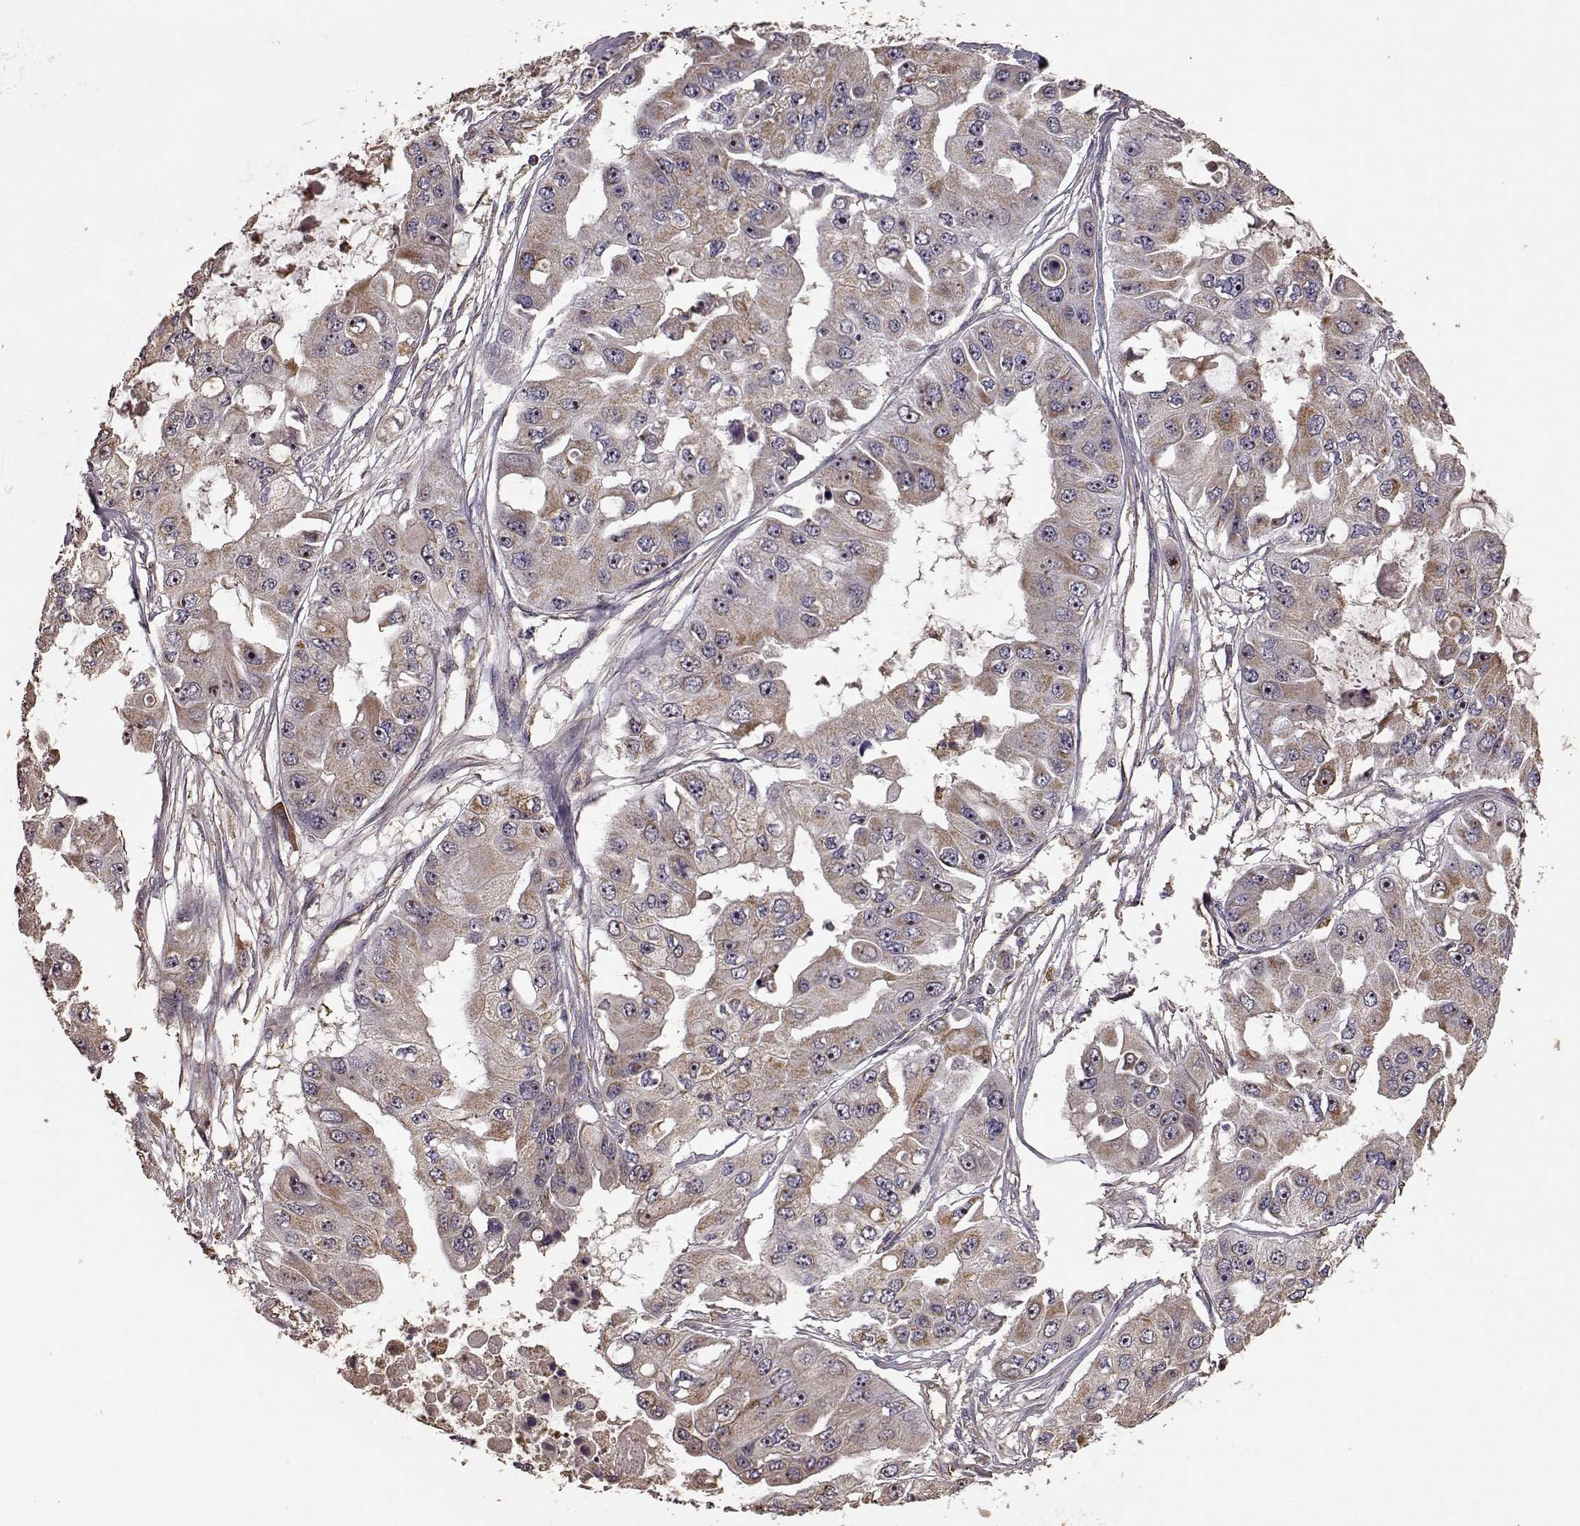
{"staining": {"intensity": "weak", "quantity": "25%-75%", "location": "cytoplasmic/membranous"}, "tissue": "ovarian cancer", "cell_type": "Tumor cells", "image_type": "cancer", "snomed": [{"axis": "morphology", "description": "Cystadenocarcinoma, serous, NOS"}, {"axis": "topography", "description": "Ovary"}], "caption": "A brown stain labels weak cytoplasmic/membranous positivity of a protein in ovarian cancer tumor cells.", "gene": "PTGES2", "patient": {"sex": "female", "age": 56}}